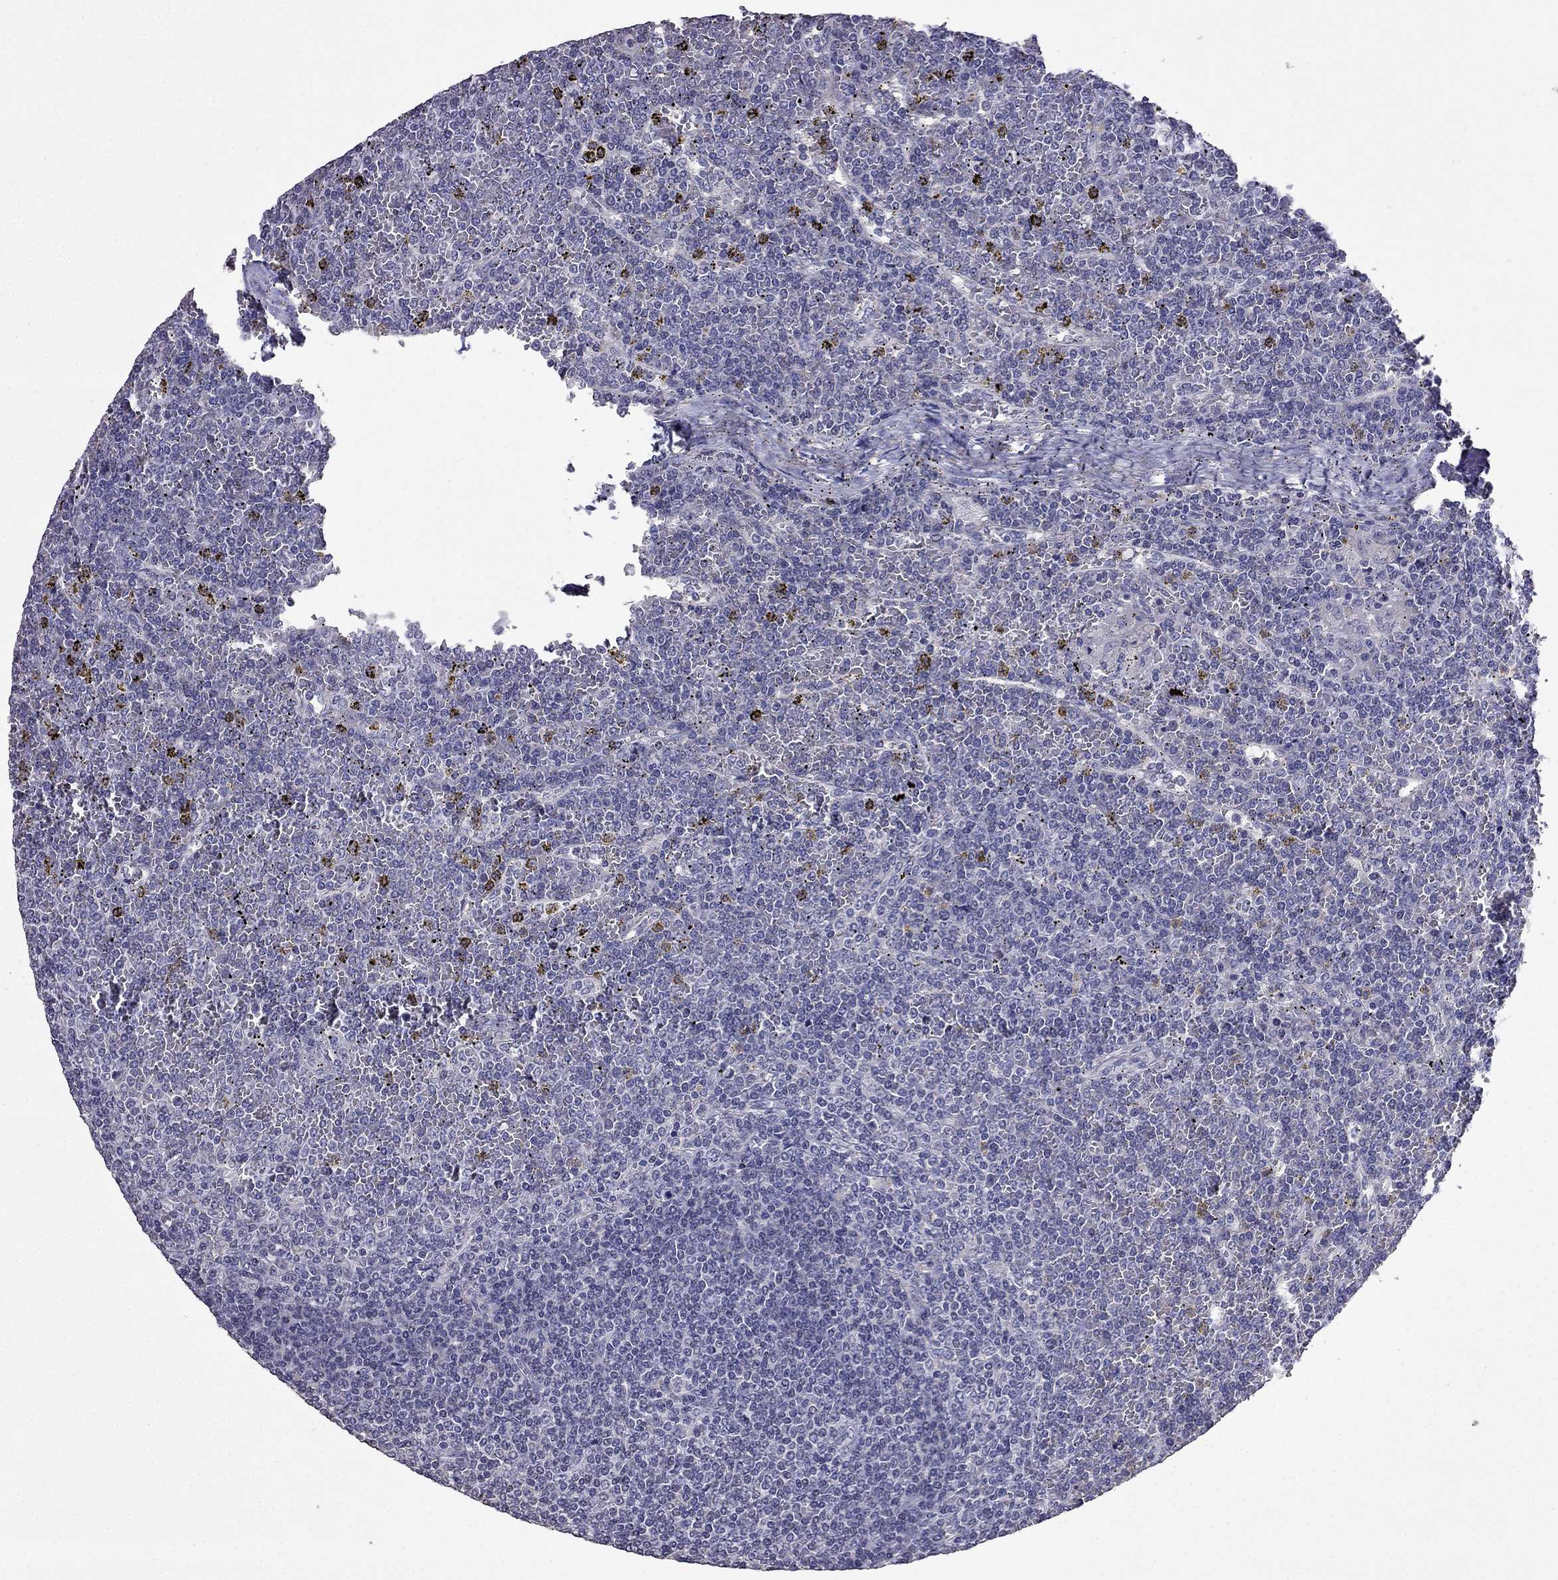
{"staining": {"intensity": "negative", "quantity": "none", "location": "none"}, "tissue": "lymphoma", "cell_type": "Tumor cells", "image_type": "cancer", "snomed": [{"axis": "morphology", "description": "Malignant lymphoma, non-Hodgkin's type, Low grade"}, {"axis": "topography", "description": "Spleen"}], "caption": "Tumor cells are negative for protein expression in human lymphoma.", "gene": "AK5", "patient": {"sex": "female", "age": 19}}